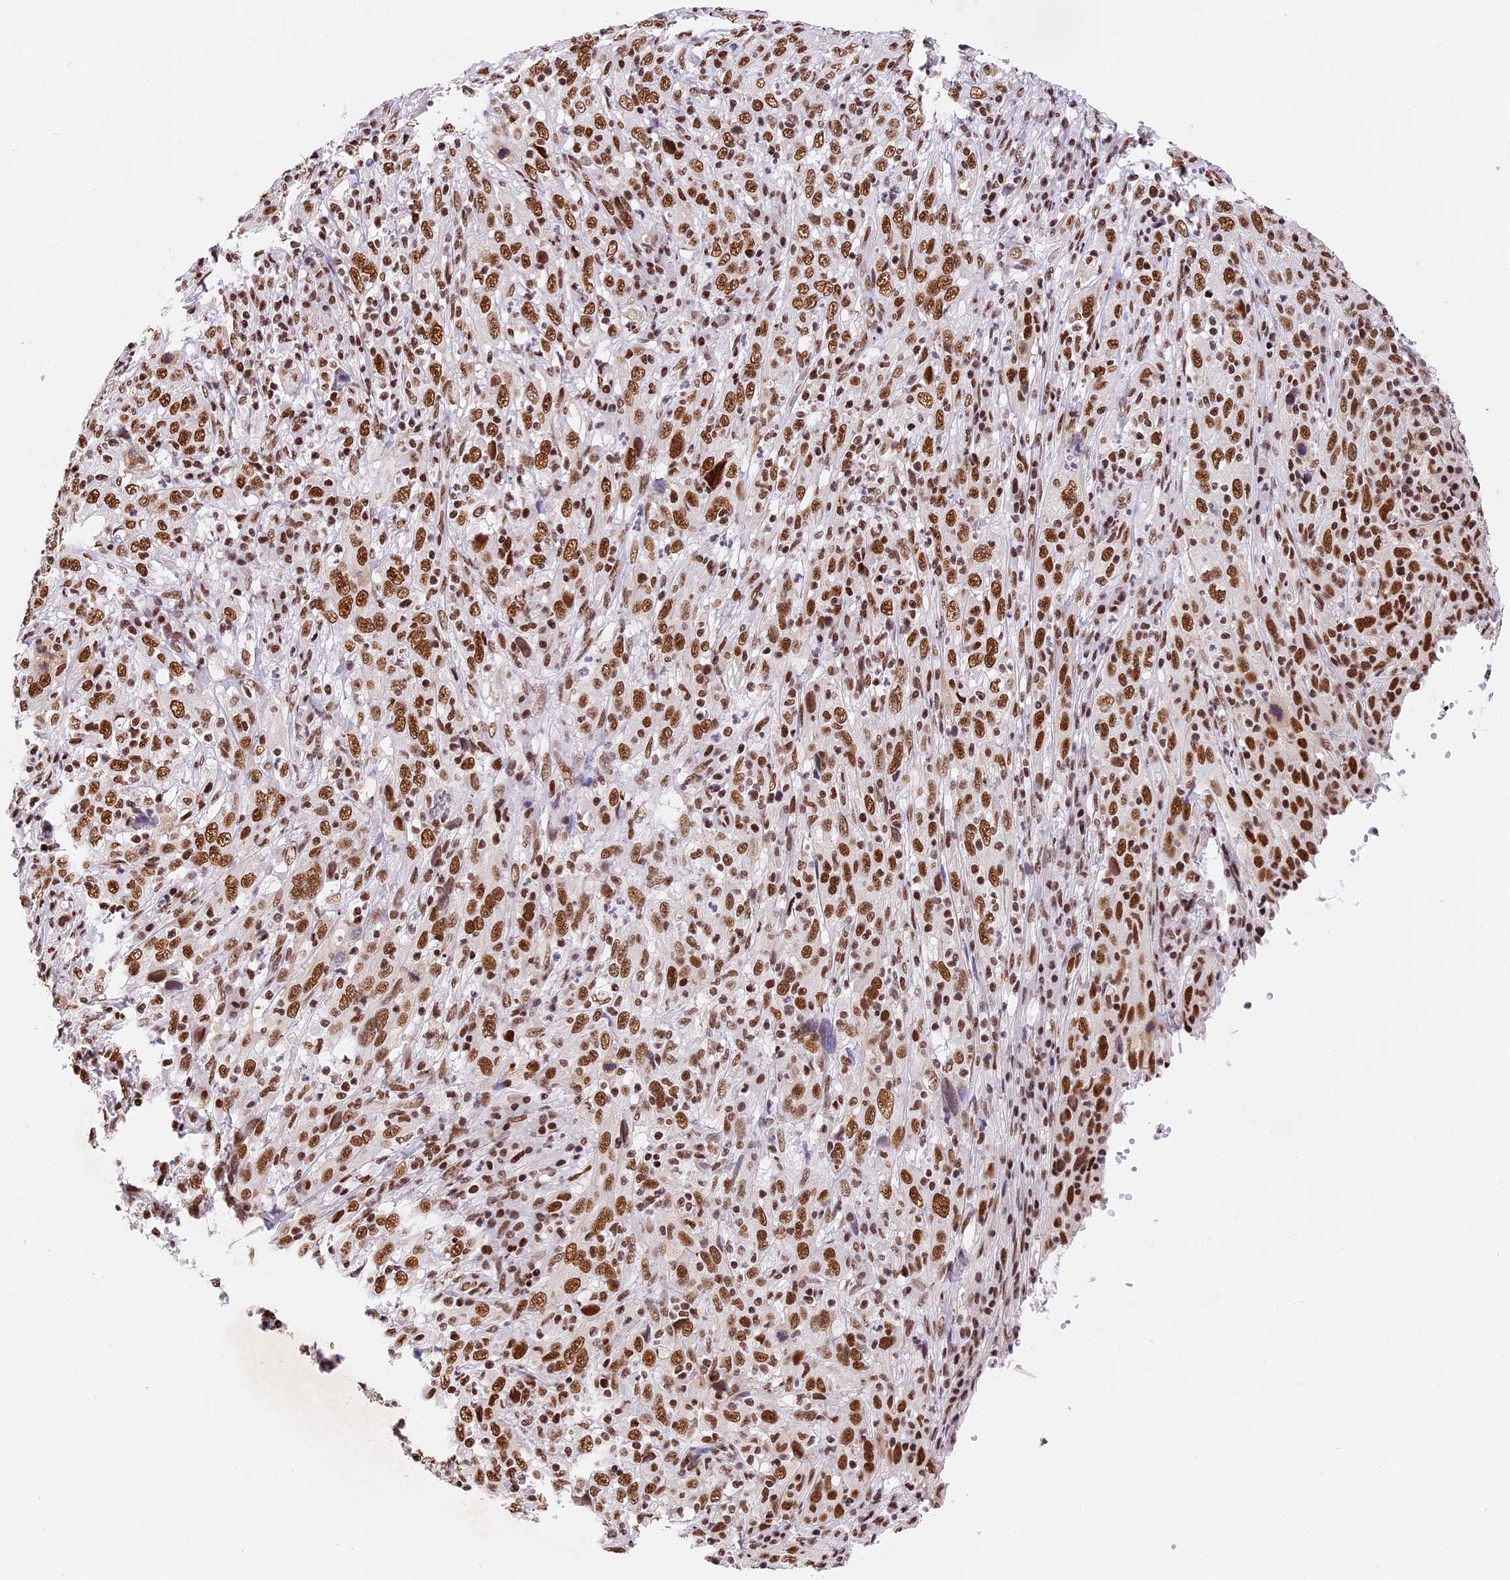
{"staining": {"intensity": "strong", "quantity": ">75%", "location": "nuclear"}, "tissue": "cervical cancer", "cell_type": "Tumor cells", "image_type": "cancer", "snomed": [{"axis": "morphology", "description": "Squamous cell carcinoma, NOS"}, {"axis": "topography", "description": "Cervix"}], "caption": "The histopathology image shows staining of cervical cancer, revealing strong nuclear protein staining (brown color) within tumor cells.", "gene": "SBNO1", "patient": {"sex": "female", "age": 46}}